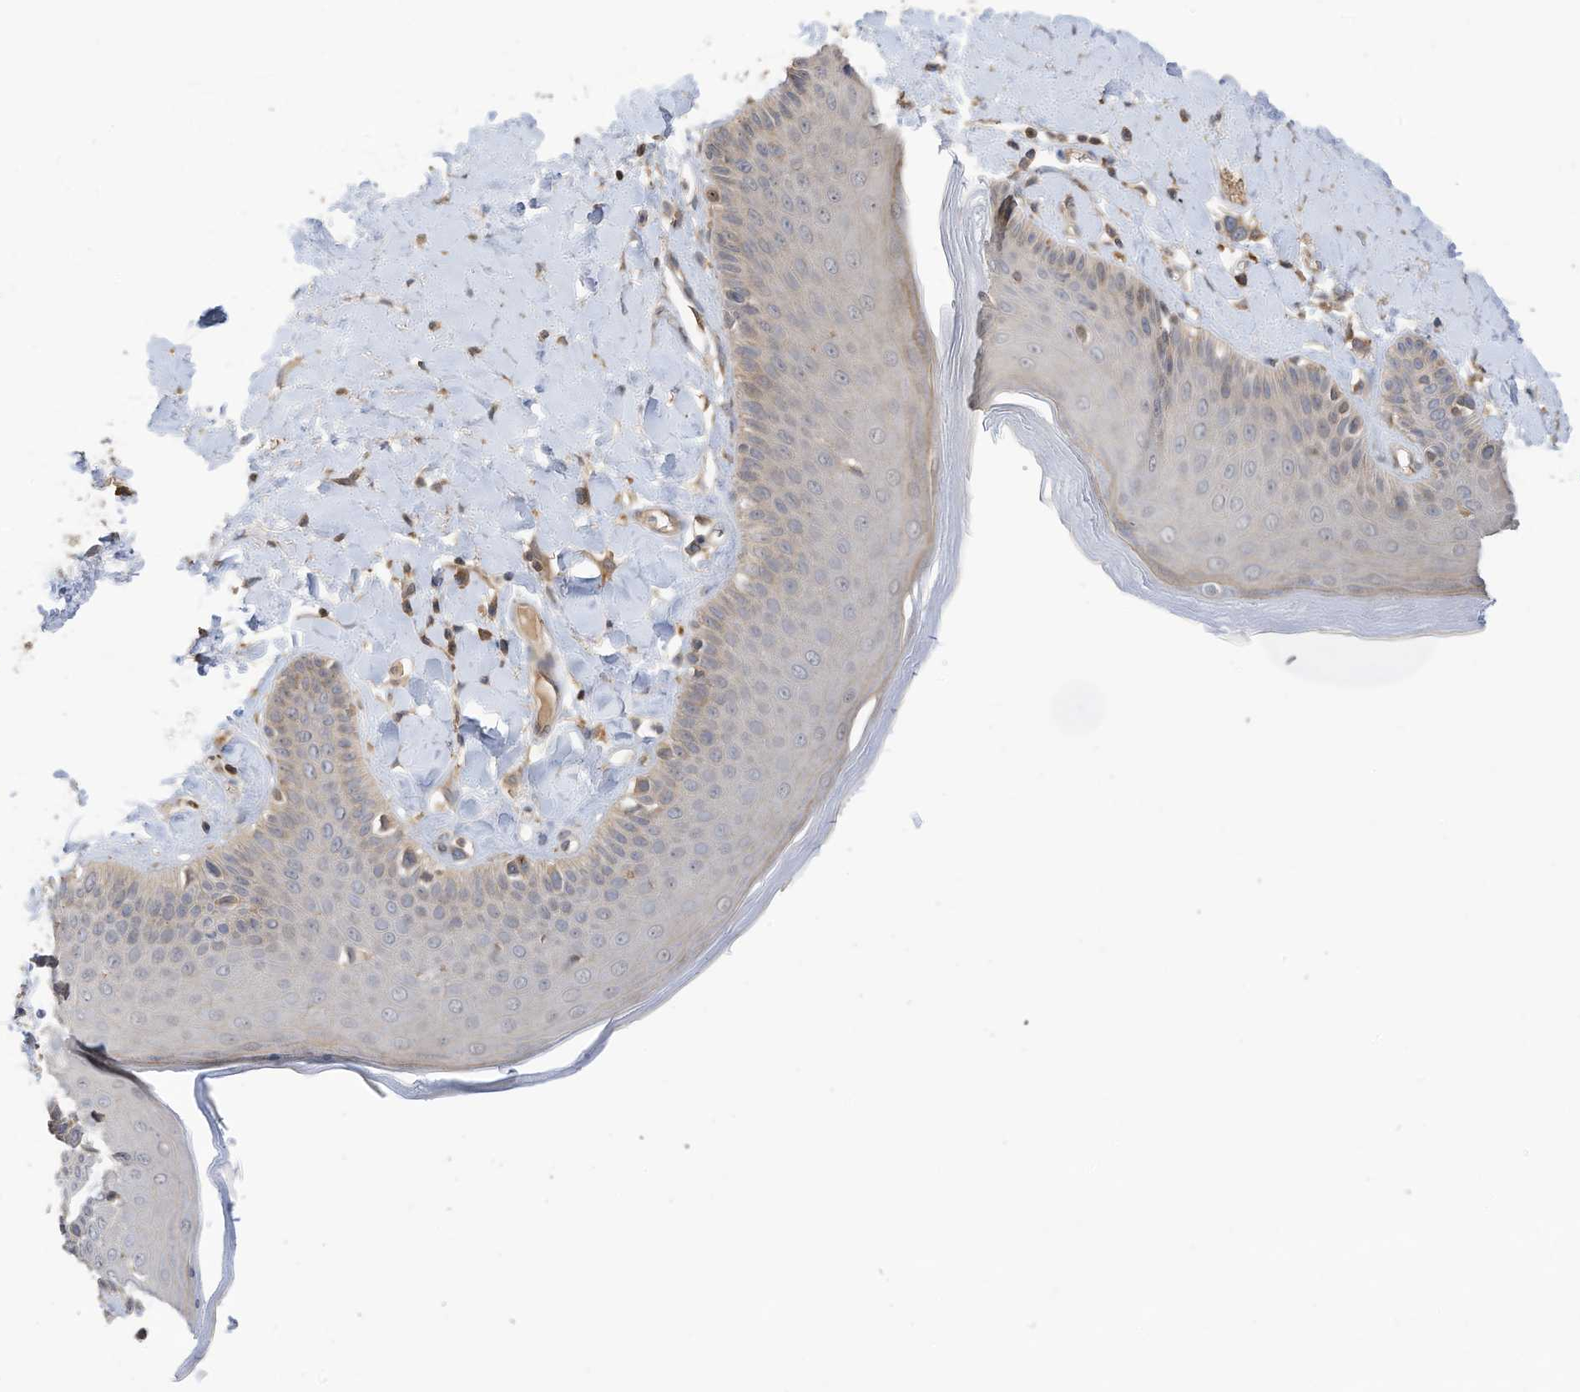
{"staining": {"intensity": "weak", "quantity": "25%-75%", "location": "cytoplasmic/membranous"}, "tissue": "skin", "cell_type": "Epidermal cells", "image_type": "normal", "snomed": [{"axis": "morphology", "description": "Normal tissue, NOS"}, {"axis": "topography", "description": "Anal"}], "caption": "Skin stained with IHC displays weak cytoplasmic/membranous staining in approximately 25%-75% of epidermal cells.", "gene": "REC8", "patient": {"sex": "male", "age": 69}}